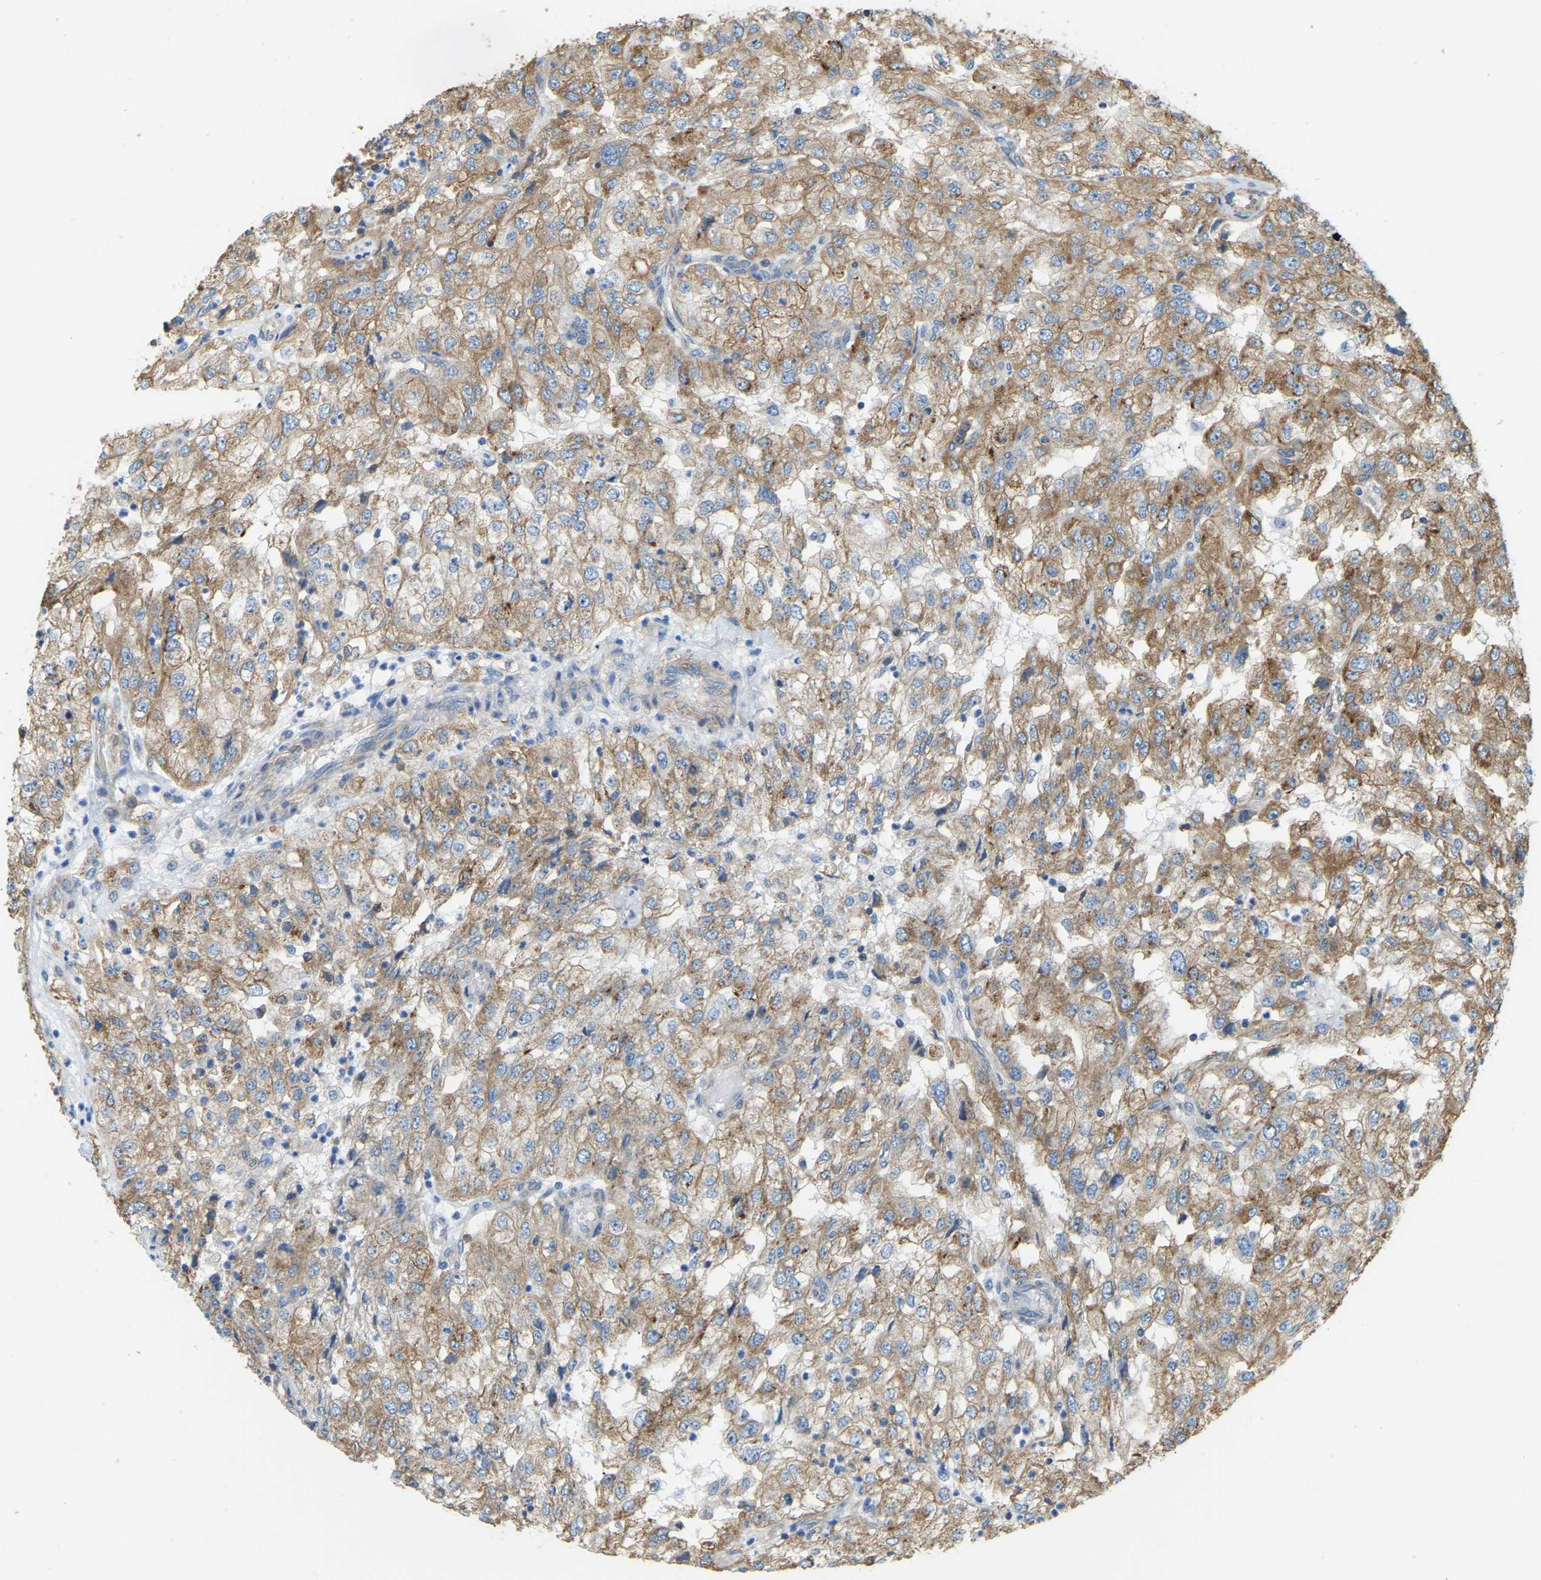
{"staining": {"intensity": "moderate", "quantity": ">75%", "location": "cytoplasmic/membranous"}, "tissue": "renal cancer", "cell_type": "Tumor cells", "image_type": "cancer", "snomed": [{"axis": "morphology", "description": "Adenocarcinoma, NOS"}, {"axis": "topography", "description": "Kidney"}], "caption": "Immunohistochemistry image of neoplastic tissue: renal cancer (adenocarcinoma) stained using immunohistochemistry demonstrates medium levels of moderate protein expression localized specifically in the cytoplasmic/membranous of tumor cells, appearing as a cytoplasmic/membranous brown color.", "gene": "AHNAK", "patient": {"sex": "female", "age": 54}}